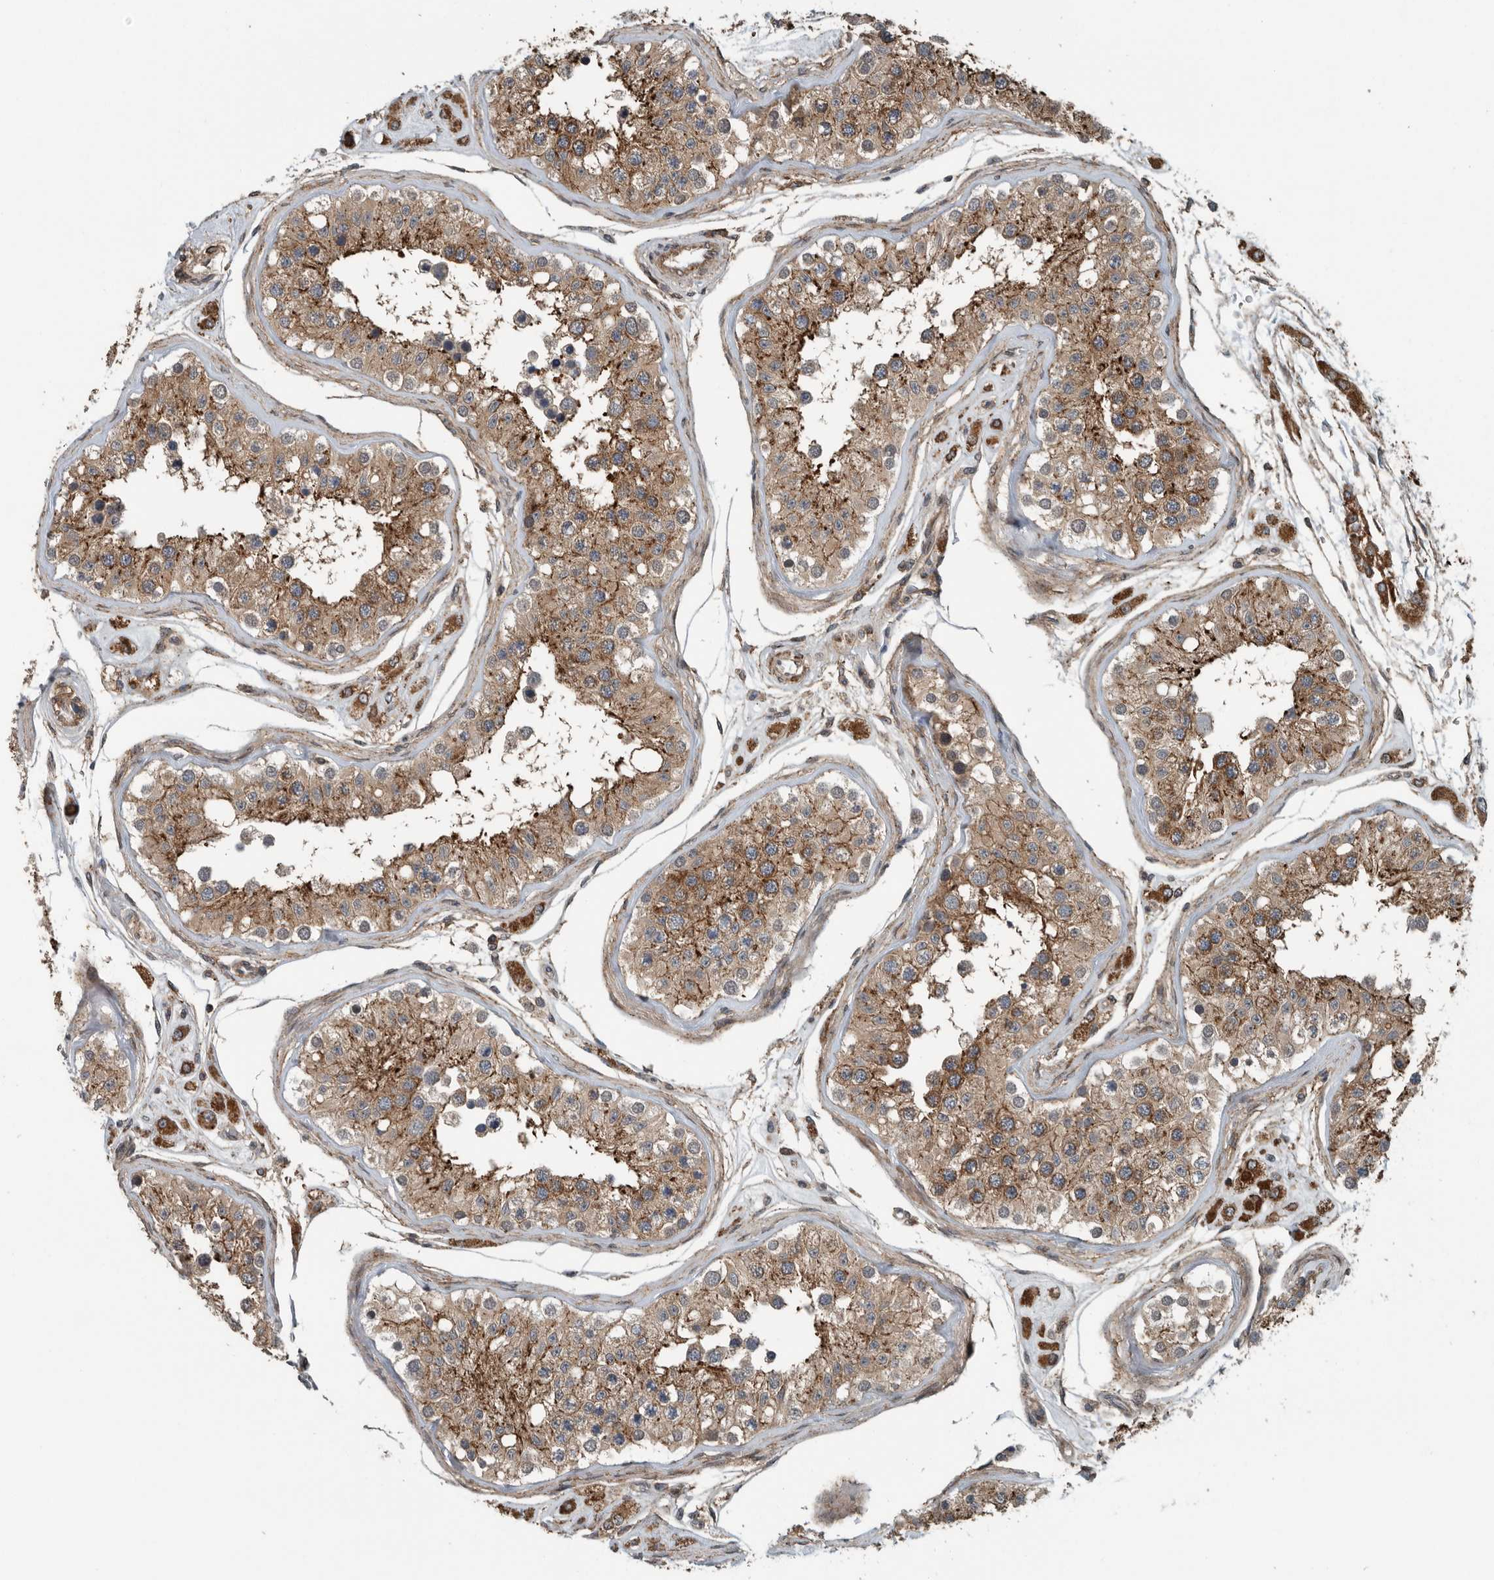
{"staining": {"intensity": "strong", "quantity": ">75%", "location": "cytoplasmic/membranous"}, "tissue": "testis", "cell_type": "Cells in seminiferous ducts", "image_type": "normal", "snomed": [{"axis": "morphology", "description": "Normal tissue, NOS"}, {"axis": "morphology", "description": "Adenocarcinoma, metastatic, NOS"}, {"axis": "topography", "description": "Testis"}], "caption": "Immunohistochemistry of normal testis shows high levels of strong cytoplasmic/membranous positivity in about >75% of cells in seminiferous ducts. The staining was performed using DAB to visualize the protein expression in brown, while the nuclei were stained in blue with hematoxylin (Magnification: 20x).", "gene": "AMFR", "patient": {"sex": "male", "age": 26}}